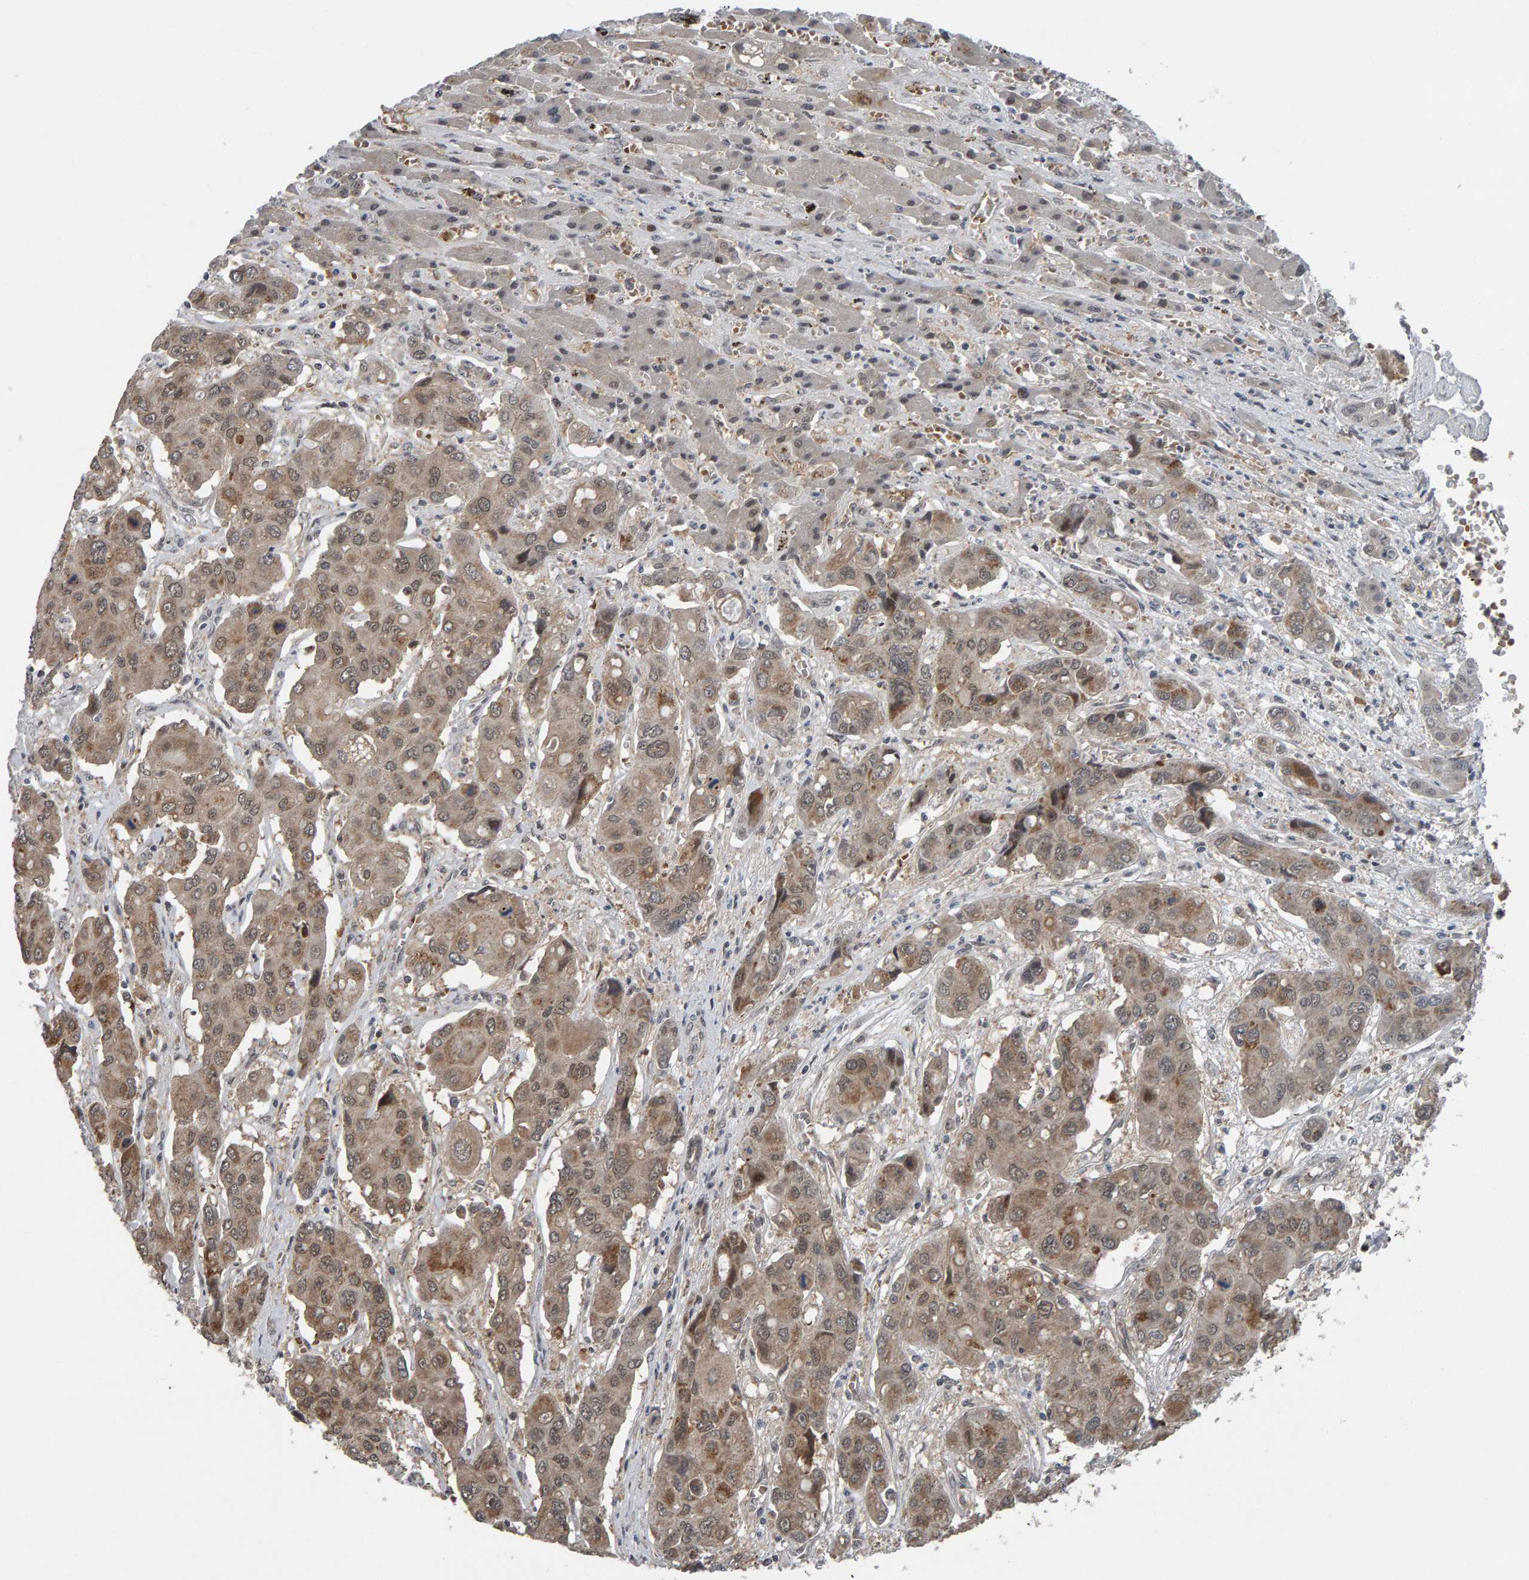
{"staining": {"intensity": "weak", "quantity": "25%-75%", "location": "cytoplasmic/membranous"}, "tissue": "liver cancer", "cell_type": "Tumor cells", "image_type": "cancer", "snomed": [{"axis": "morphology", "description": "Cholangiocarcinoma"}, {"axis": "topography", "description": "Liver"}], "caption": "IHC staining of liver cancer, which exhibits low levels of weak cytoplasmic/membranous staining in about 25%-75% of tumor cells indicating weak cytoplasmic/membranous protein staining. The staining was performed using DAB (brown) for protein detection and nuclei were counterstained in hematoxylin (blue).", "gene": "COASY", "patient": {"sex": "male", "age": 67}}